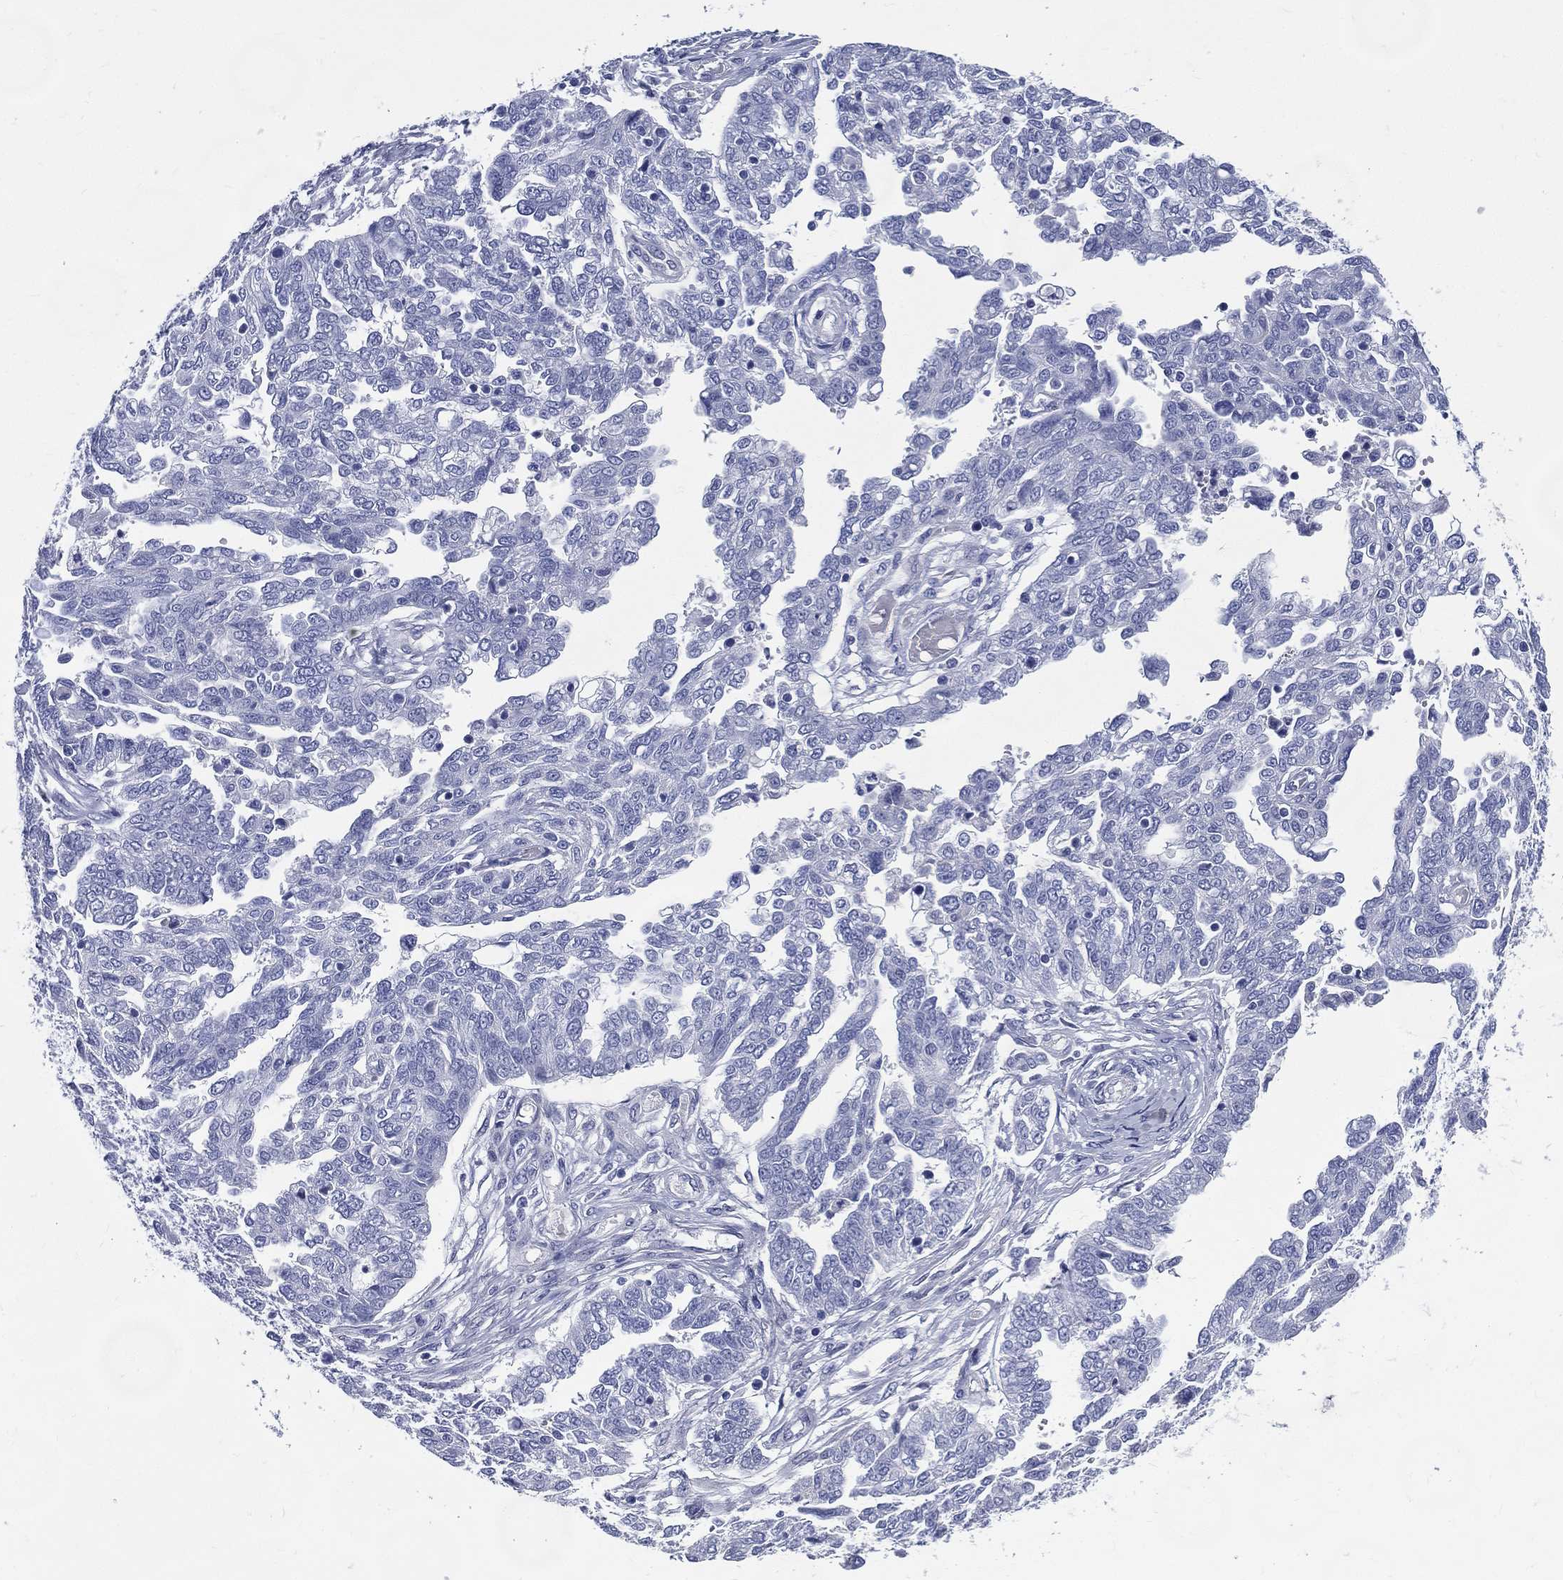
{"staining": {"intensity": "negative", "quantity": "none", "location": "none"}, "tissue": "ovarian cancer", "cell_type": "Tumor cells", "image_type": "cancer", "snomed": [{"axis": "morphology", "description": "Cystadenocarcinoma, serous, NOS"}, {"axis": "topography", "description": "Ovary"}], "caption": "An immunohistochemistry micrograph of ovarian cancer (serous cystadenocarcinoma) is shown. There is no staining in tumor cells of ovarian cancer (serous cystadenocarcinoma). (DAB IHC visualized using brightfield microscopy, high magnification).", "gene": "DPYS", "patient": {"sex": "female", "age": 67}}